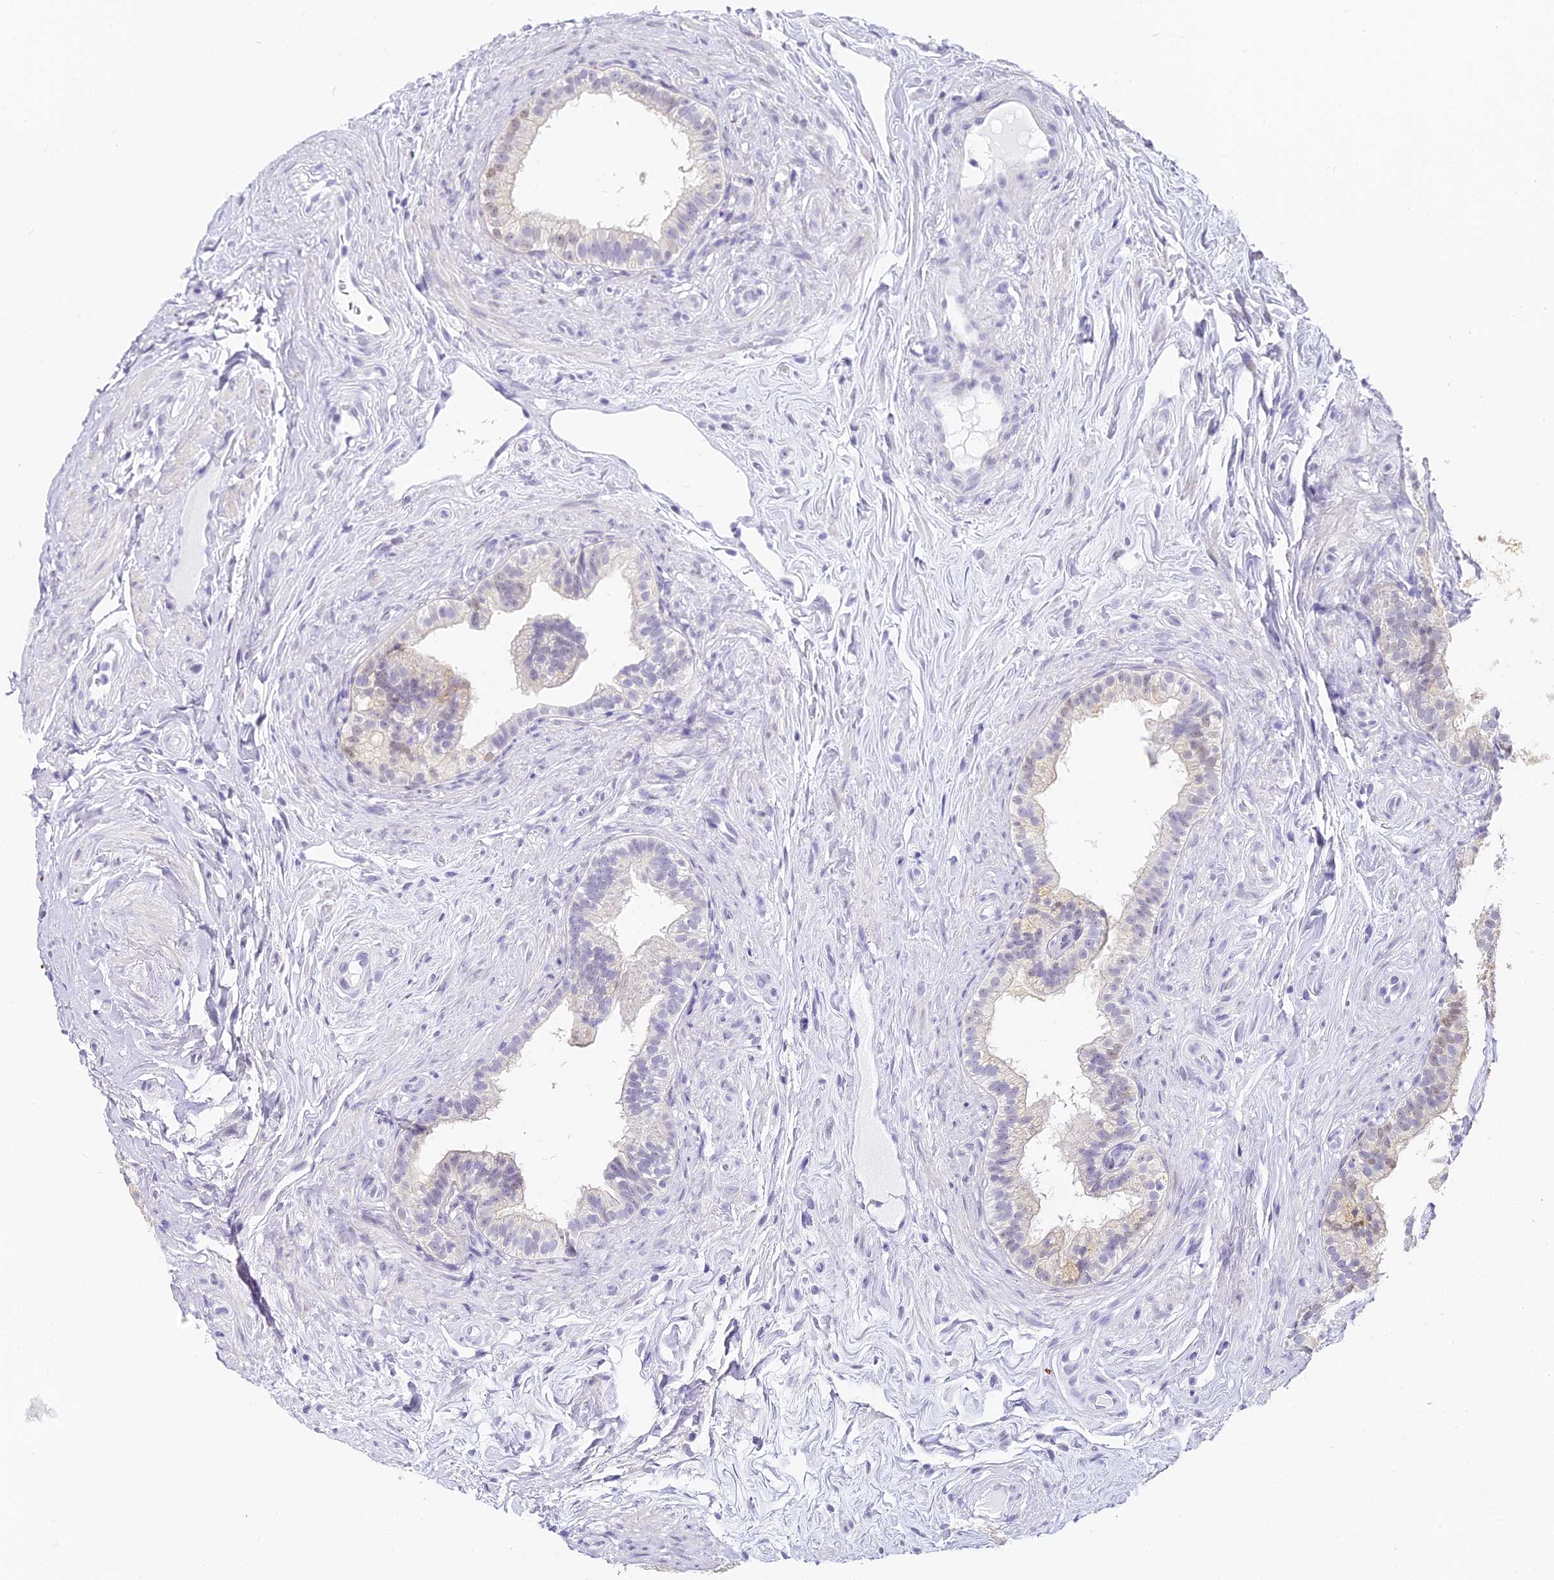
{"staining": {"intensity": "moderate", "quantity": "<25%", "location": "nuclear"}, "tissue": "epididymis", "cell_type": "Glandular cells", "image_type": "normal", "snomed": [{"axis": "morphology", "description": "Normal tissue, NOS"}, {"axis": "topography", "description": "Epididymis"}], "caption": "High-power microscopy captured an IHC image of normal epididymis, revealing moderate nuclear expression in approximately <25% of glandular cells. Using DAB (3,3'-diaminobenzidine) (brown) and hematoxylin (blue) stains, captured at high magnification using brightfield microscopy.", "gene": "ABHD14A", "patient": {"sex": "male", "age": 84}}